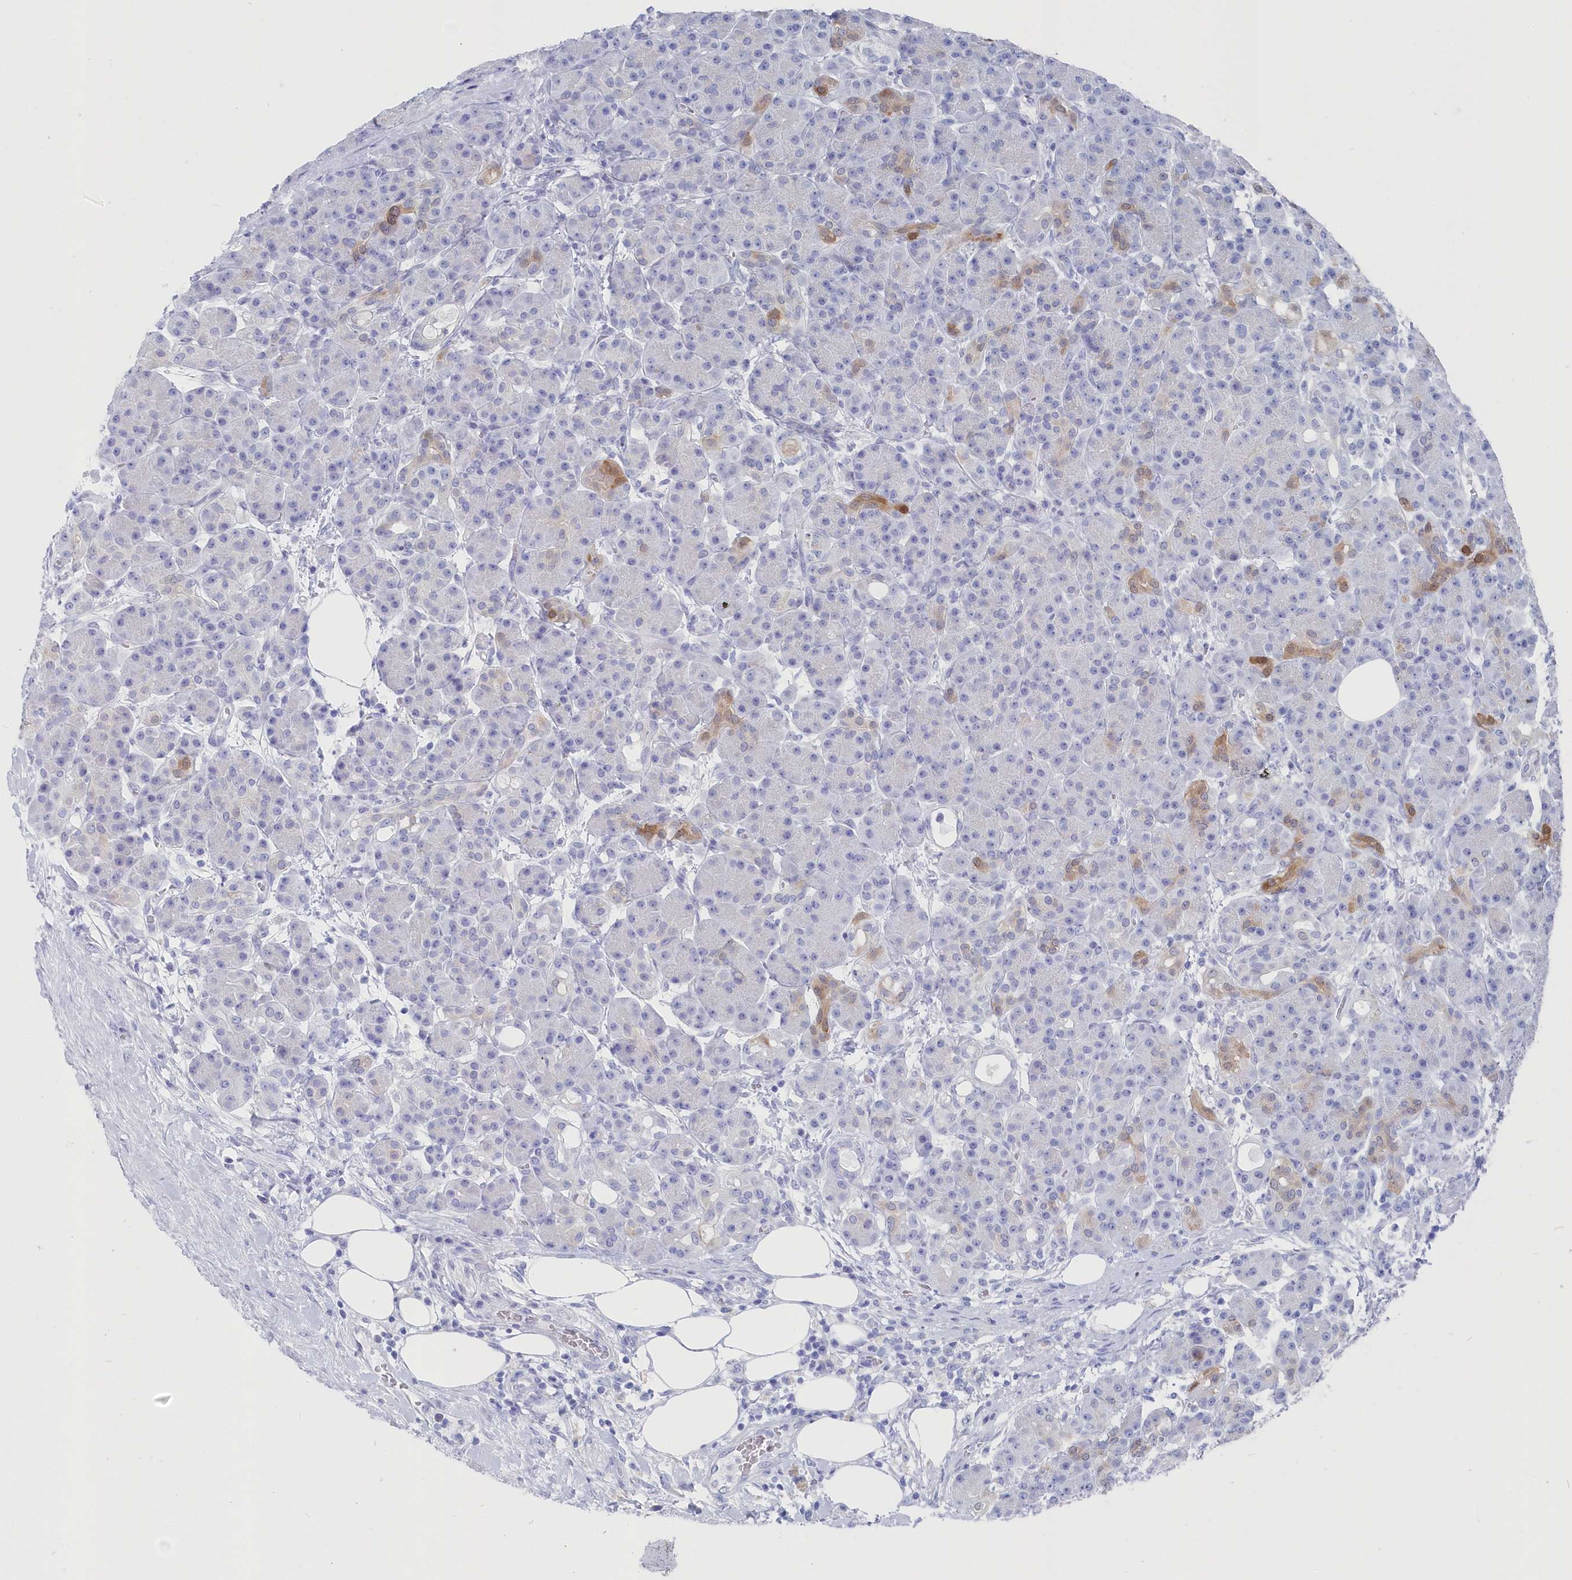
{"staining": {"intensity": "strong", "quantity": "<25%", "location": "cytoplasmic/membranous"}, "tissue": "pancreas", "cell_type": "Exocrine glandular cells", "image_type": "normal", "snomed": [{"axis": "morphology", "description": "Normal tissue, NOS"}, {"axis": "topography", "description": "Pancreas"}], "caption": "High-power microscopy captured an immunohistochemistry photomicrograph of normal pancreas, revealing strong cytoplasmic/membranous expression in approximately <25% of exocrine glandular cells.", "gene": "CSNK1G2", "patient": {"sex": "male", "age": 63}}